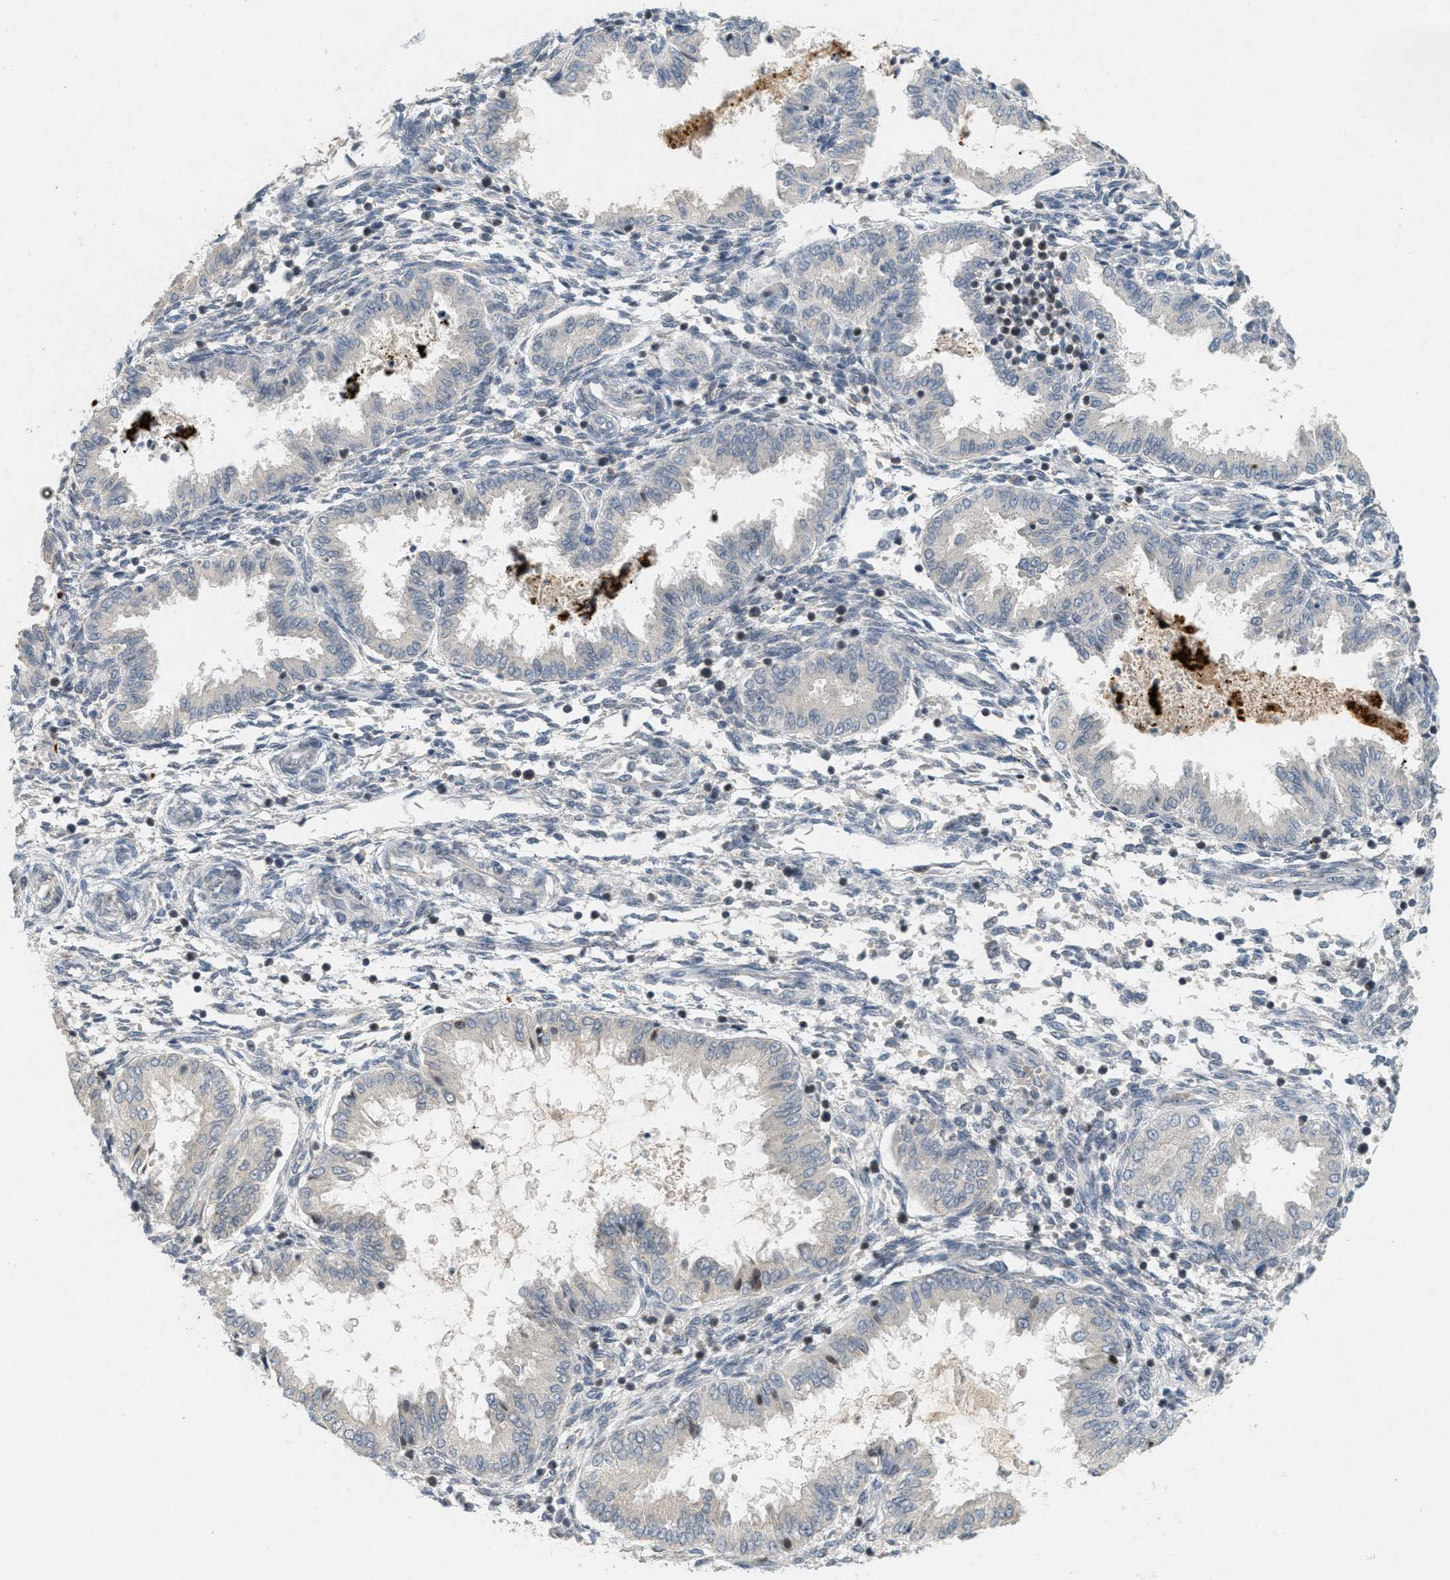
{"staining": {"intensity": "negative", "quantity": "none", "location": "none"}, "tissue": "endometrium", "cell_type": "Cells in endometrial stroma", "image_type": "normal", "snomed": [{"axis": "morphology", "description": "Normal tissue, NOS"}, {"axis": "topography", "description": "Endometrium"}], "caption": "The histopathology image displays no staining of cells in endometrial stroma in normal endometrium. (IHC, brightfield microscopy, high magnification).", "gene": "ABHD6", "patient": {"sex": "female", "age": 33}}